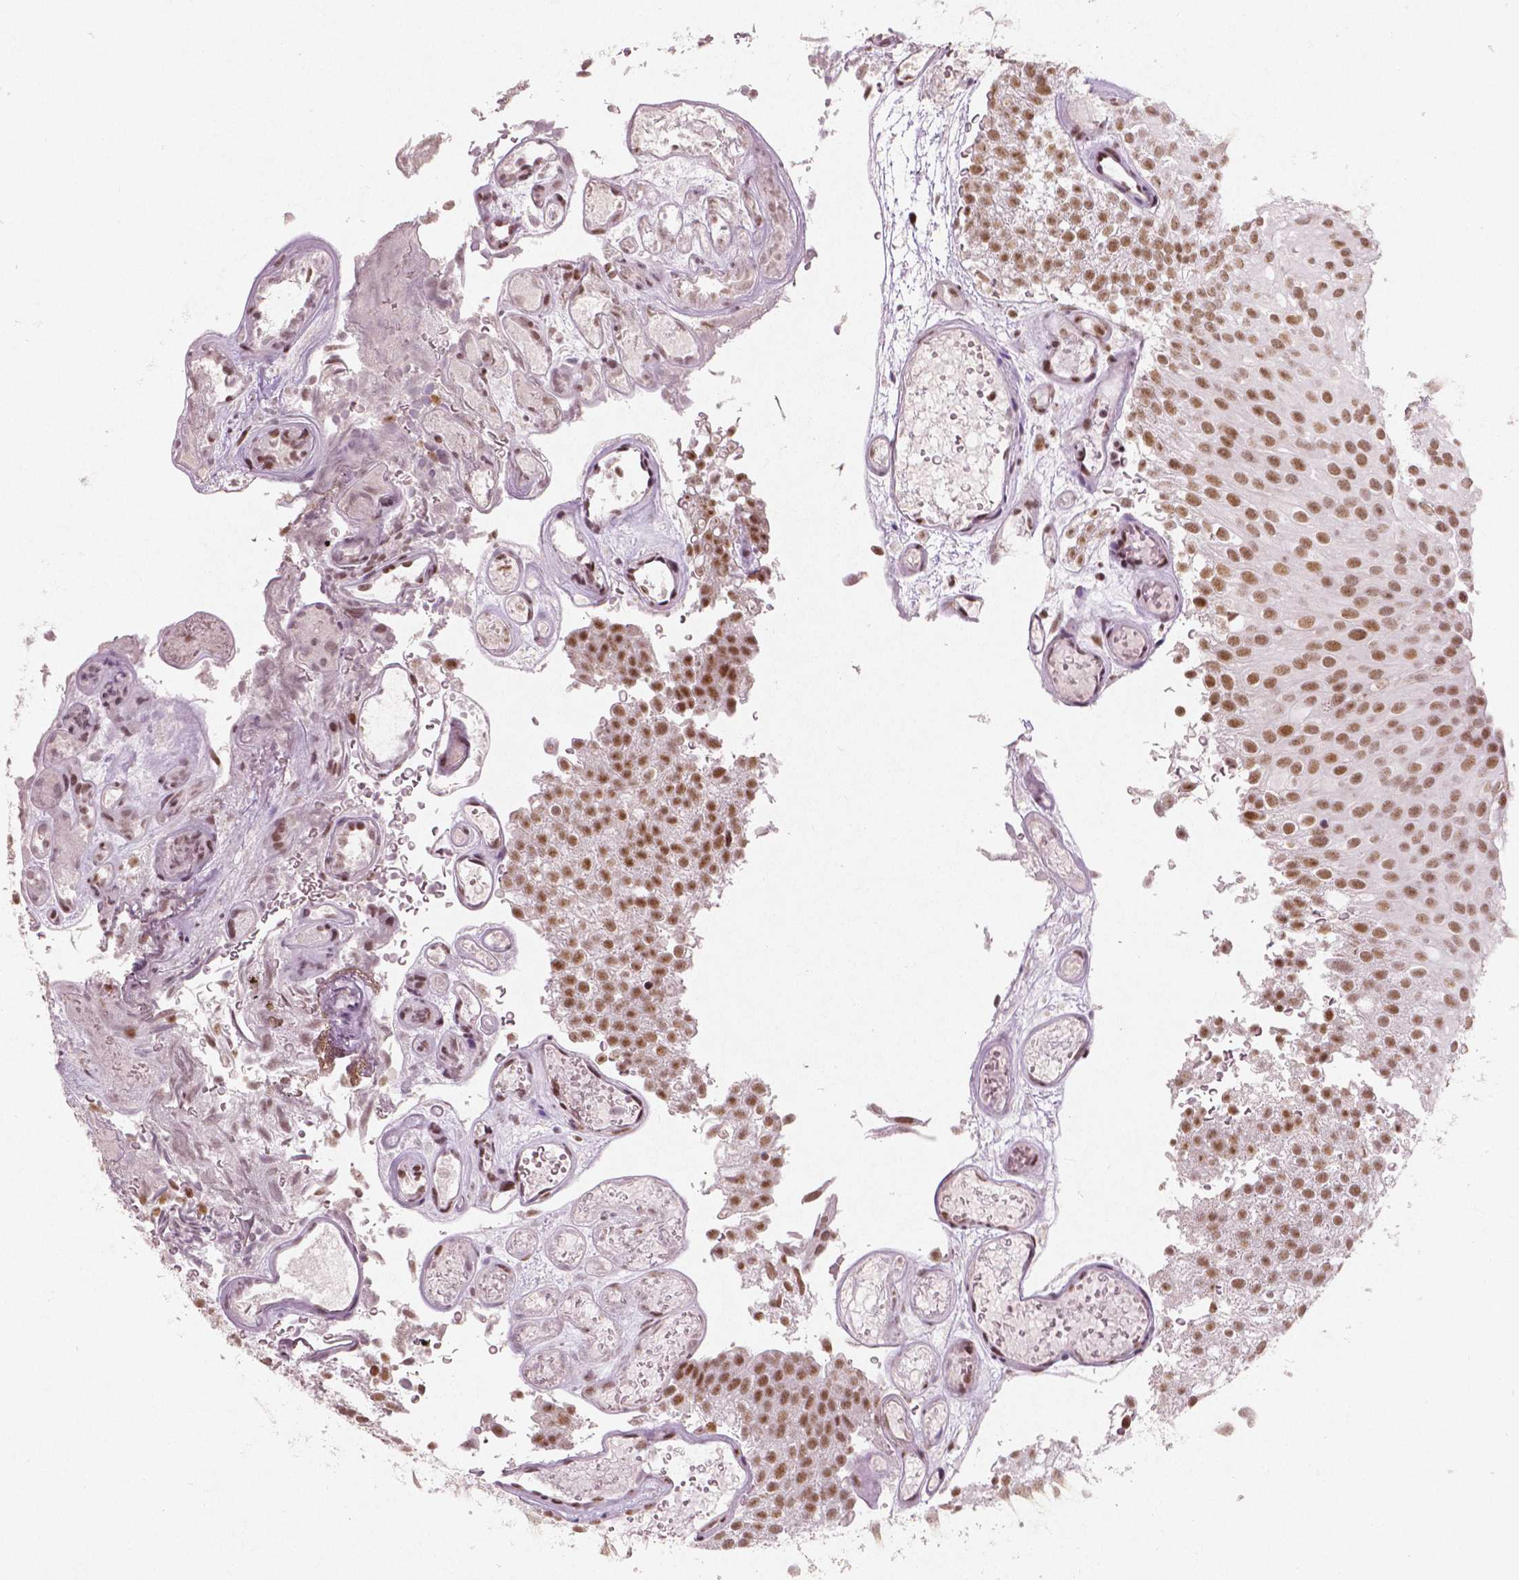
{"staining": {"intensity": "moderate", "quantity": ">75%", "location": "nuclear"}, "tissue": "urothelial cancer", "cell_type": "Tumor cells", "image_type": "cancer", "snomed": [{"axis": "morphology", "description": "Urothelial carcinoma, Low grade"}, {"axis": "topography", "description": "Urinary bladder"}], "caption": "Human low-grade urothelial carcinoma stained for a protein (brown) shows moderate nuclear positive positivity in approximately >75% of tumor cells.", "gene": "BRD4", "patient": {"sex": "male", "age": 78}}